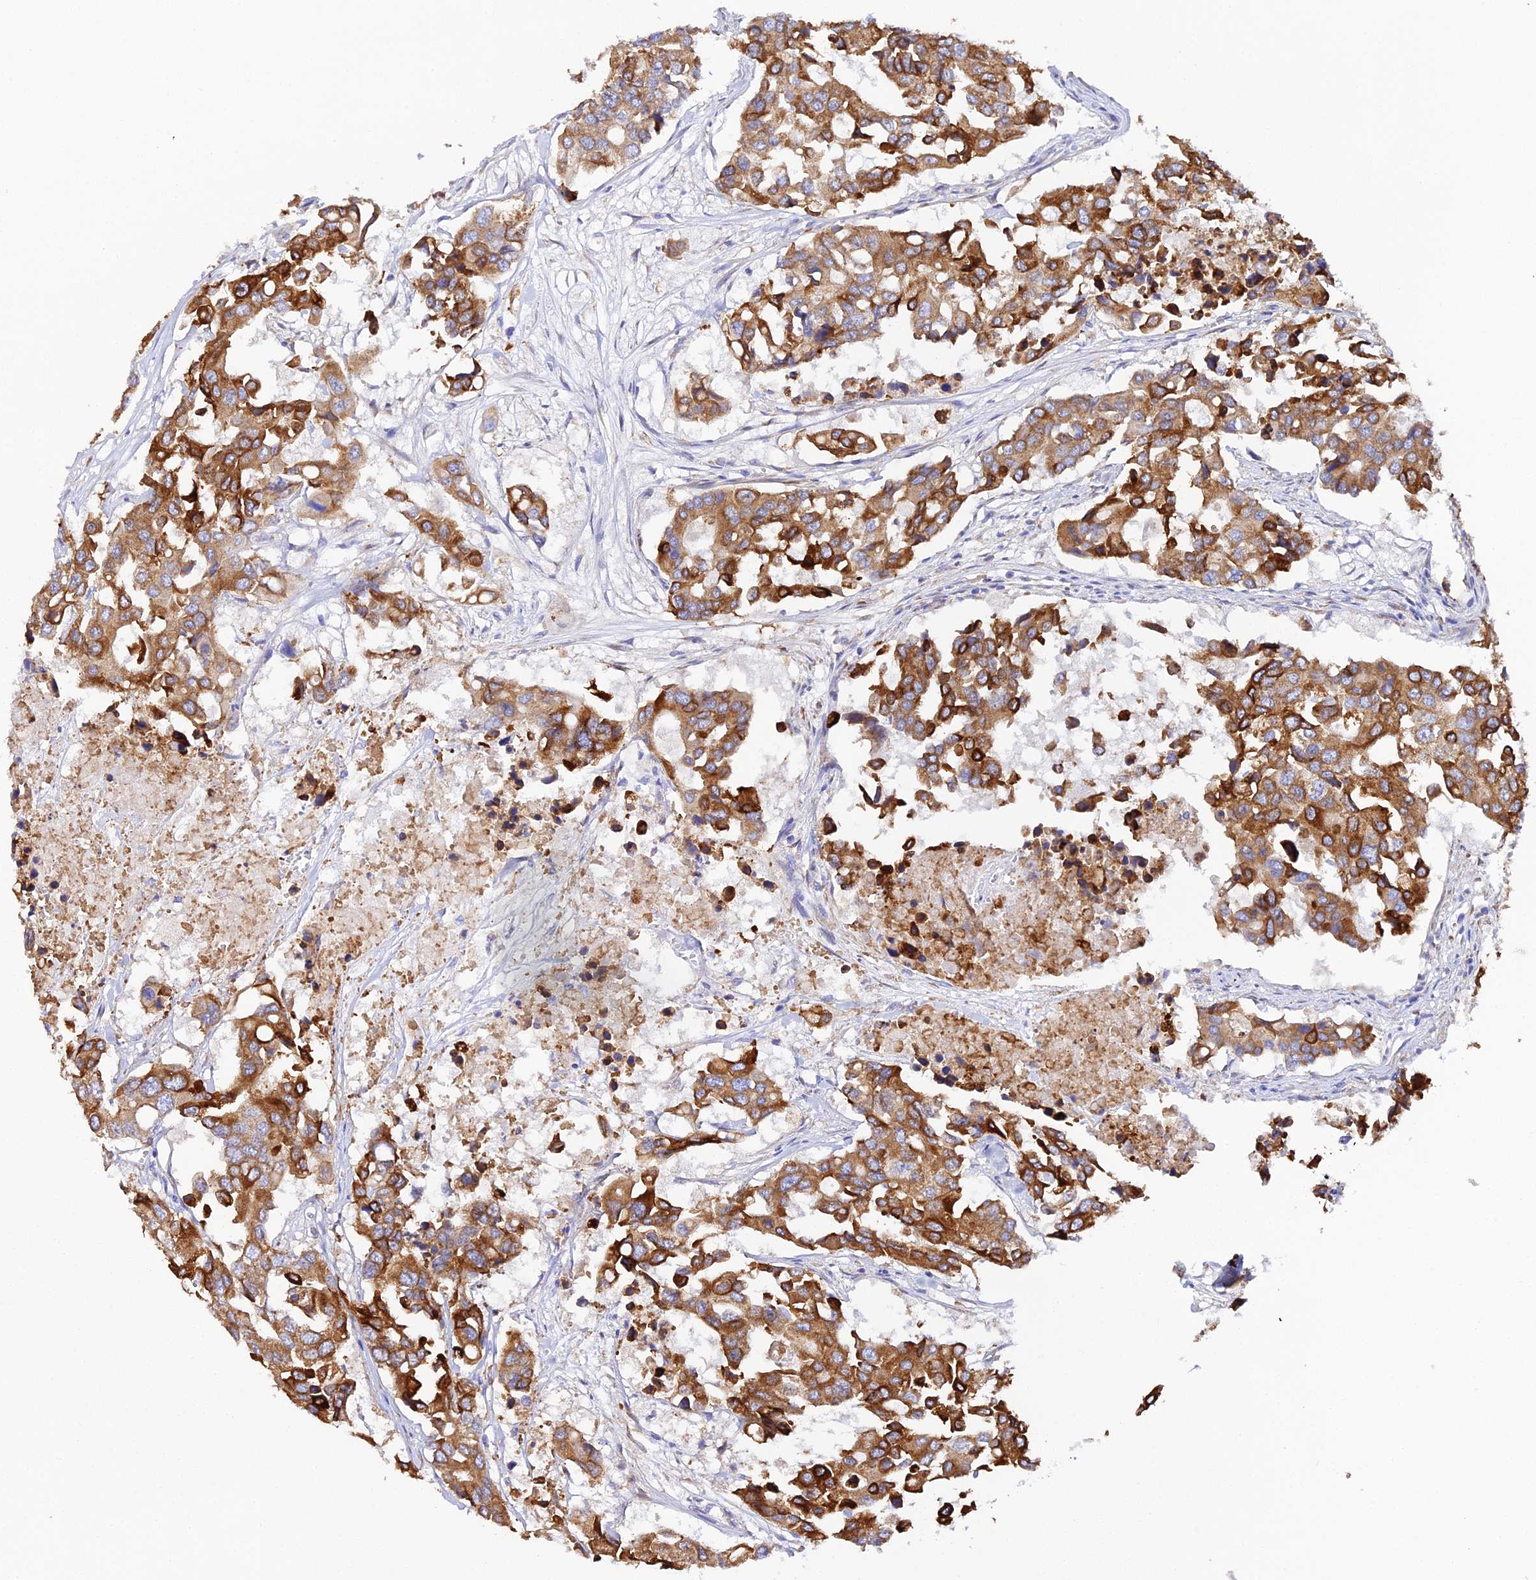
{"staining": {"intensity": "strong", "quantity": ">75%", "location": "cytoplasmic/membranous"}, "tissue": "colorectal cancer", "cell_type": "Tumor cells", "image_type": "cancer", "snomed": [{"axis": "morphology", "description": "Adenocarcinoma, NOS"}, {"axis": "topography", "description": "Colon"}], "caption": "The immunohistochemical stain highlights strong cytoplasmic/membranous expression in tumor cells of colorectal adenocarcinoma tissue.", "gene": "CFAP45", "patient": {"sex": "male", "age": 77}}